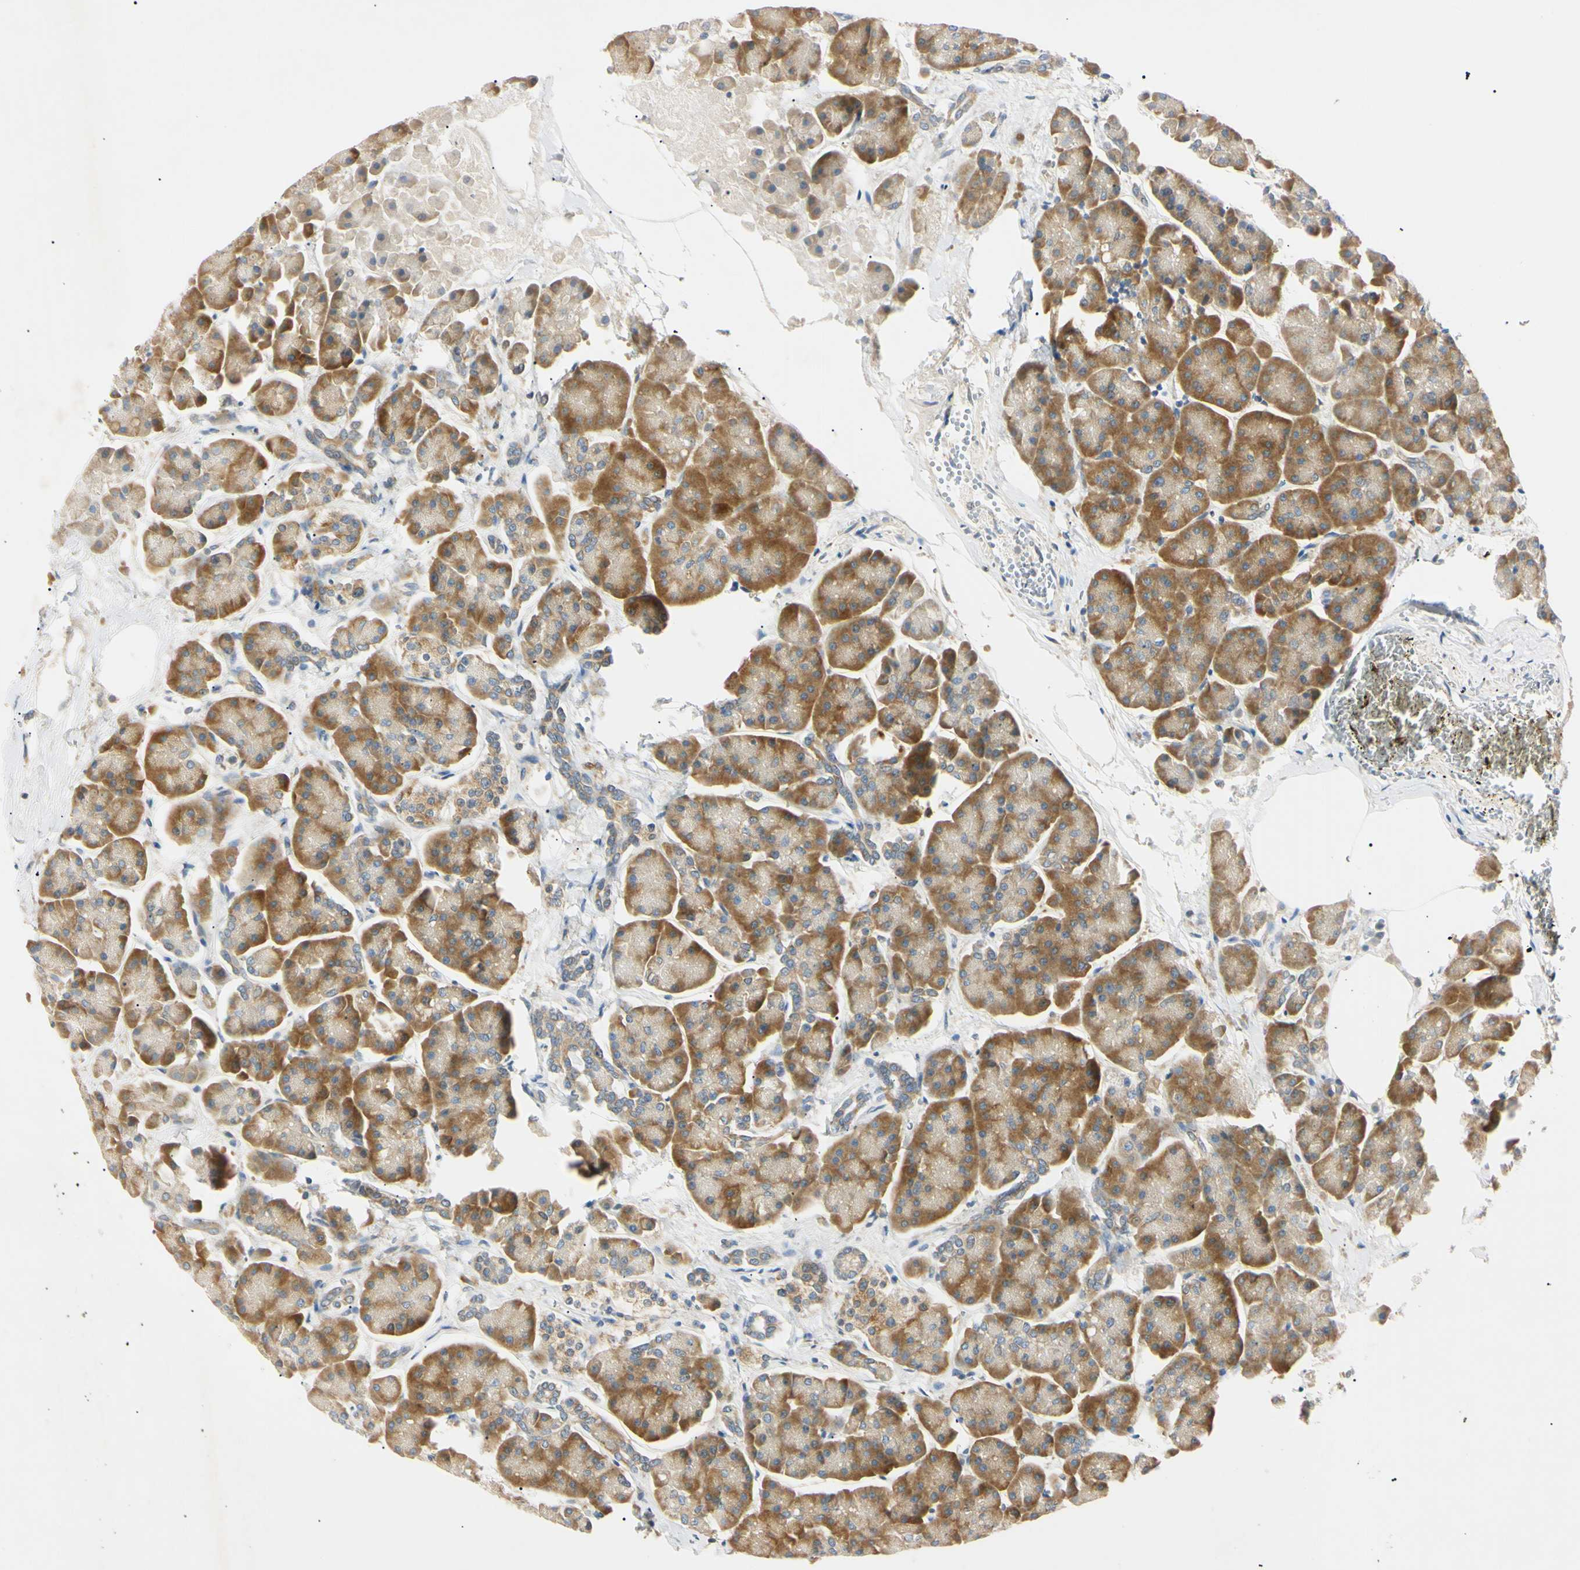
{"staining": {"intensity": "moderate", "quantity": ">75%", "location": "cytoplasmic/membranous"}, "tissue": "pancreas", "cell_type": "Exocrine glandular cells", "image_type": "normal", "snomed": [{"axis": "morphology", "description": "Normal tissue, NOS"}, {"axis": "topography", "description": "Pancreas"}], "caption": "Protein analysis of unremarkable pancreas reveals moderate cytoplasmic/membranous expression in approximately >75% of exocrine glandular cells.", "gene": "DNAJB12", "patient": {"sex": "female", "age": 70}}